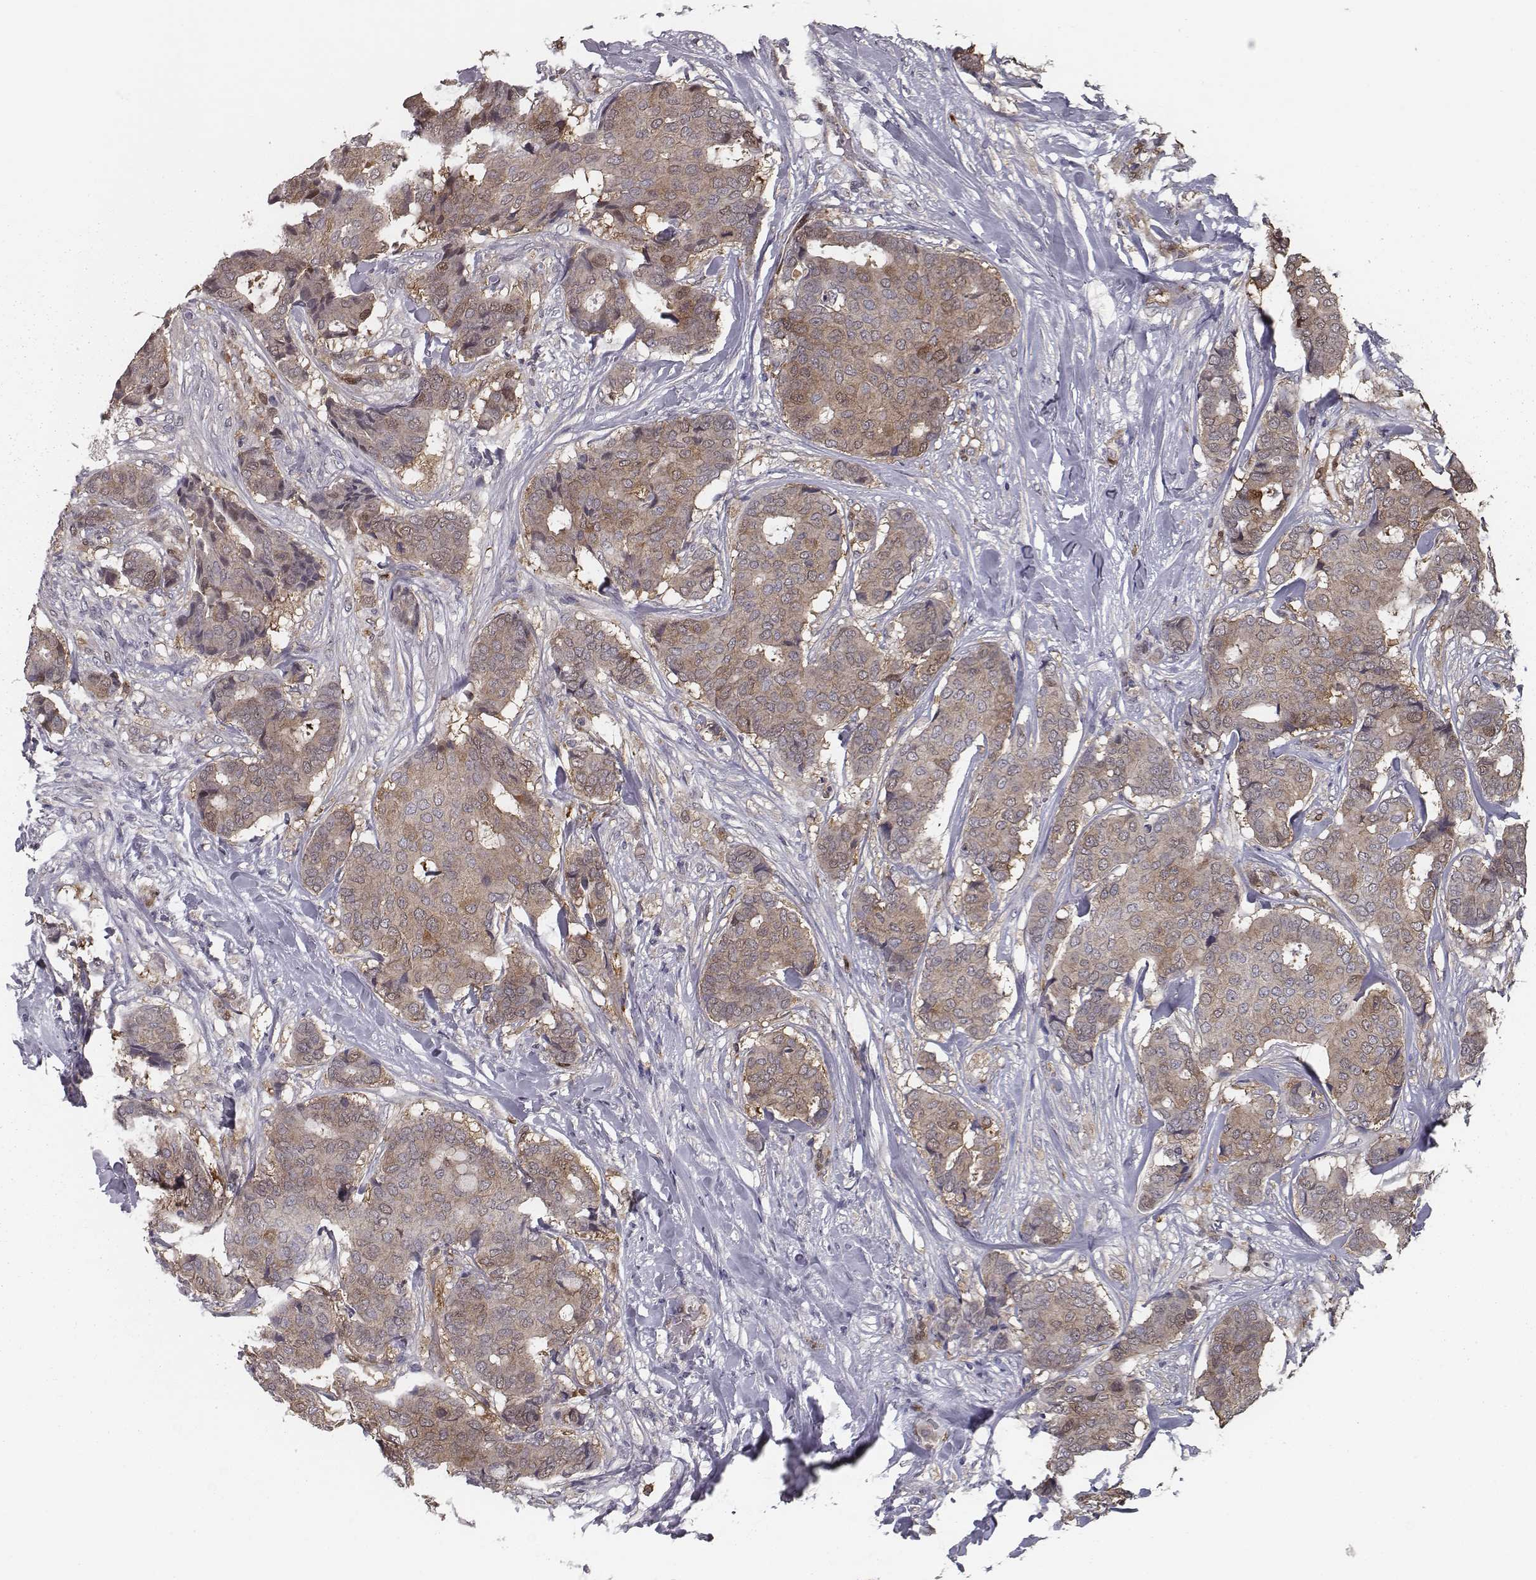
{"staining": {"intensity": "moderate", "quantity": "<25%", "location": "cytoplasmic/membranous"}, "tissue": "breast cancer", "cell_type": "Tumor cells", "image_type": "cancer", "snomed": [{"axis": "morphology", "description": "Duct carcinoma"}, {"axis": "topography", "description": "Breast"}], "caption": "A histopathology image showing moderate cytoplasmic/membranous positivity in about <25% of tumor cells in breast cancer (intraductal carcinoma), as visualized by brown immunohistochemical staining.", "gene": "ISYNA1", "patient": {"sex": "female", "age": 75}}